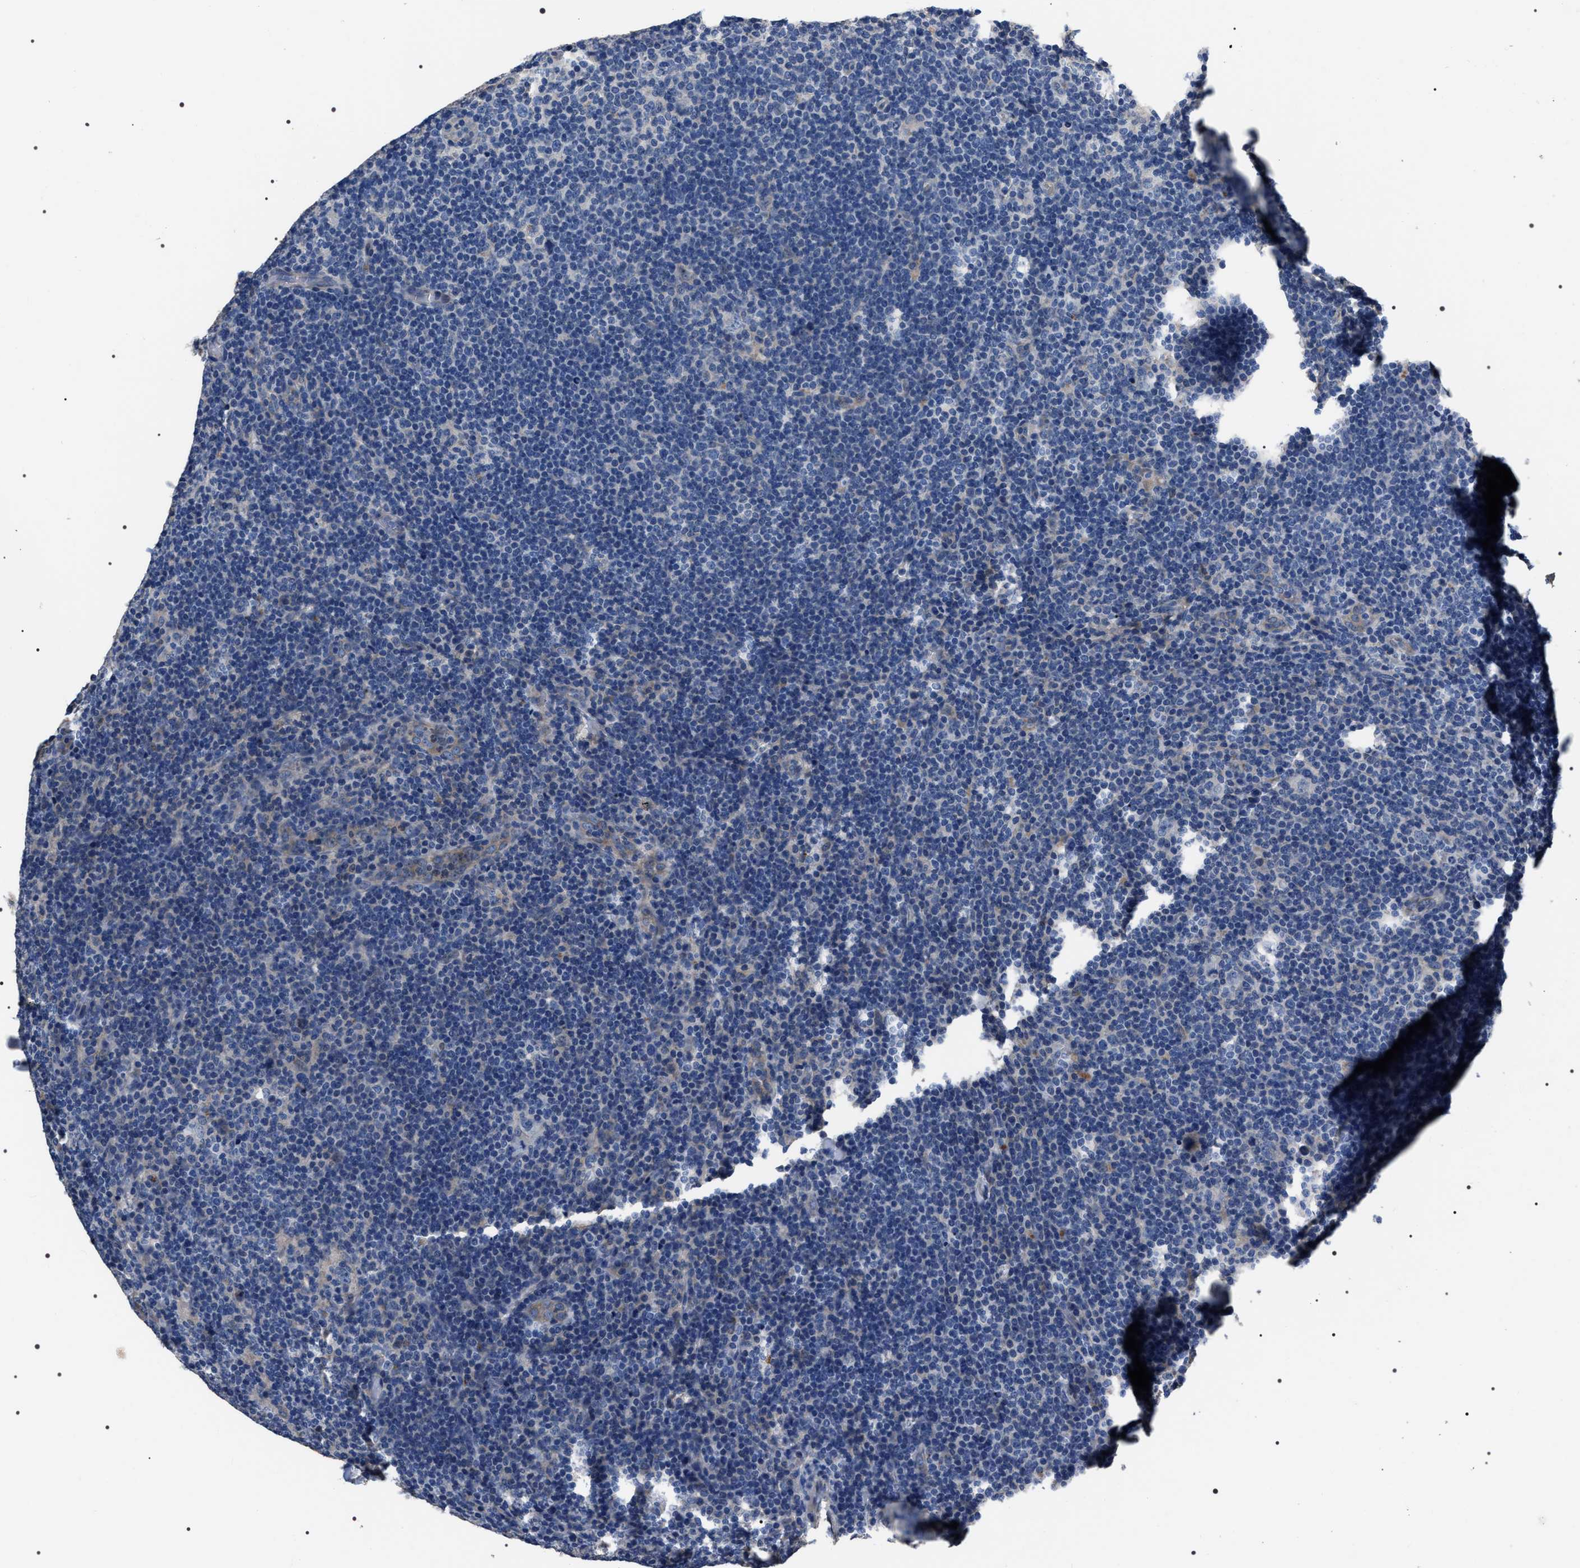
{"staining": {"intensity": "negative", "quantity": "none", "location": "none"}, "tissue": "lymphoma", "cell_type": "Tumor cells", "image_type": "cancer", "snomed": [{"axis": "morphology", "description": "Hodgkin's disease, NOS"}, {"axis": "topography", "description": "Lymph node"}], "caption": "This histopathology image is of lymphoma stained with immunohistochemistry (IHC) to label a protein in brown with the nuclei are counter-stained blue. There is no positivity in tumor cells.", "gene": "TRIM54", "patient": {"sex": "female", "age": 57}}